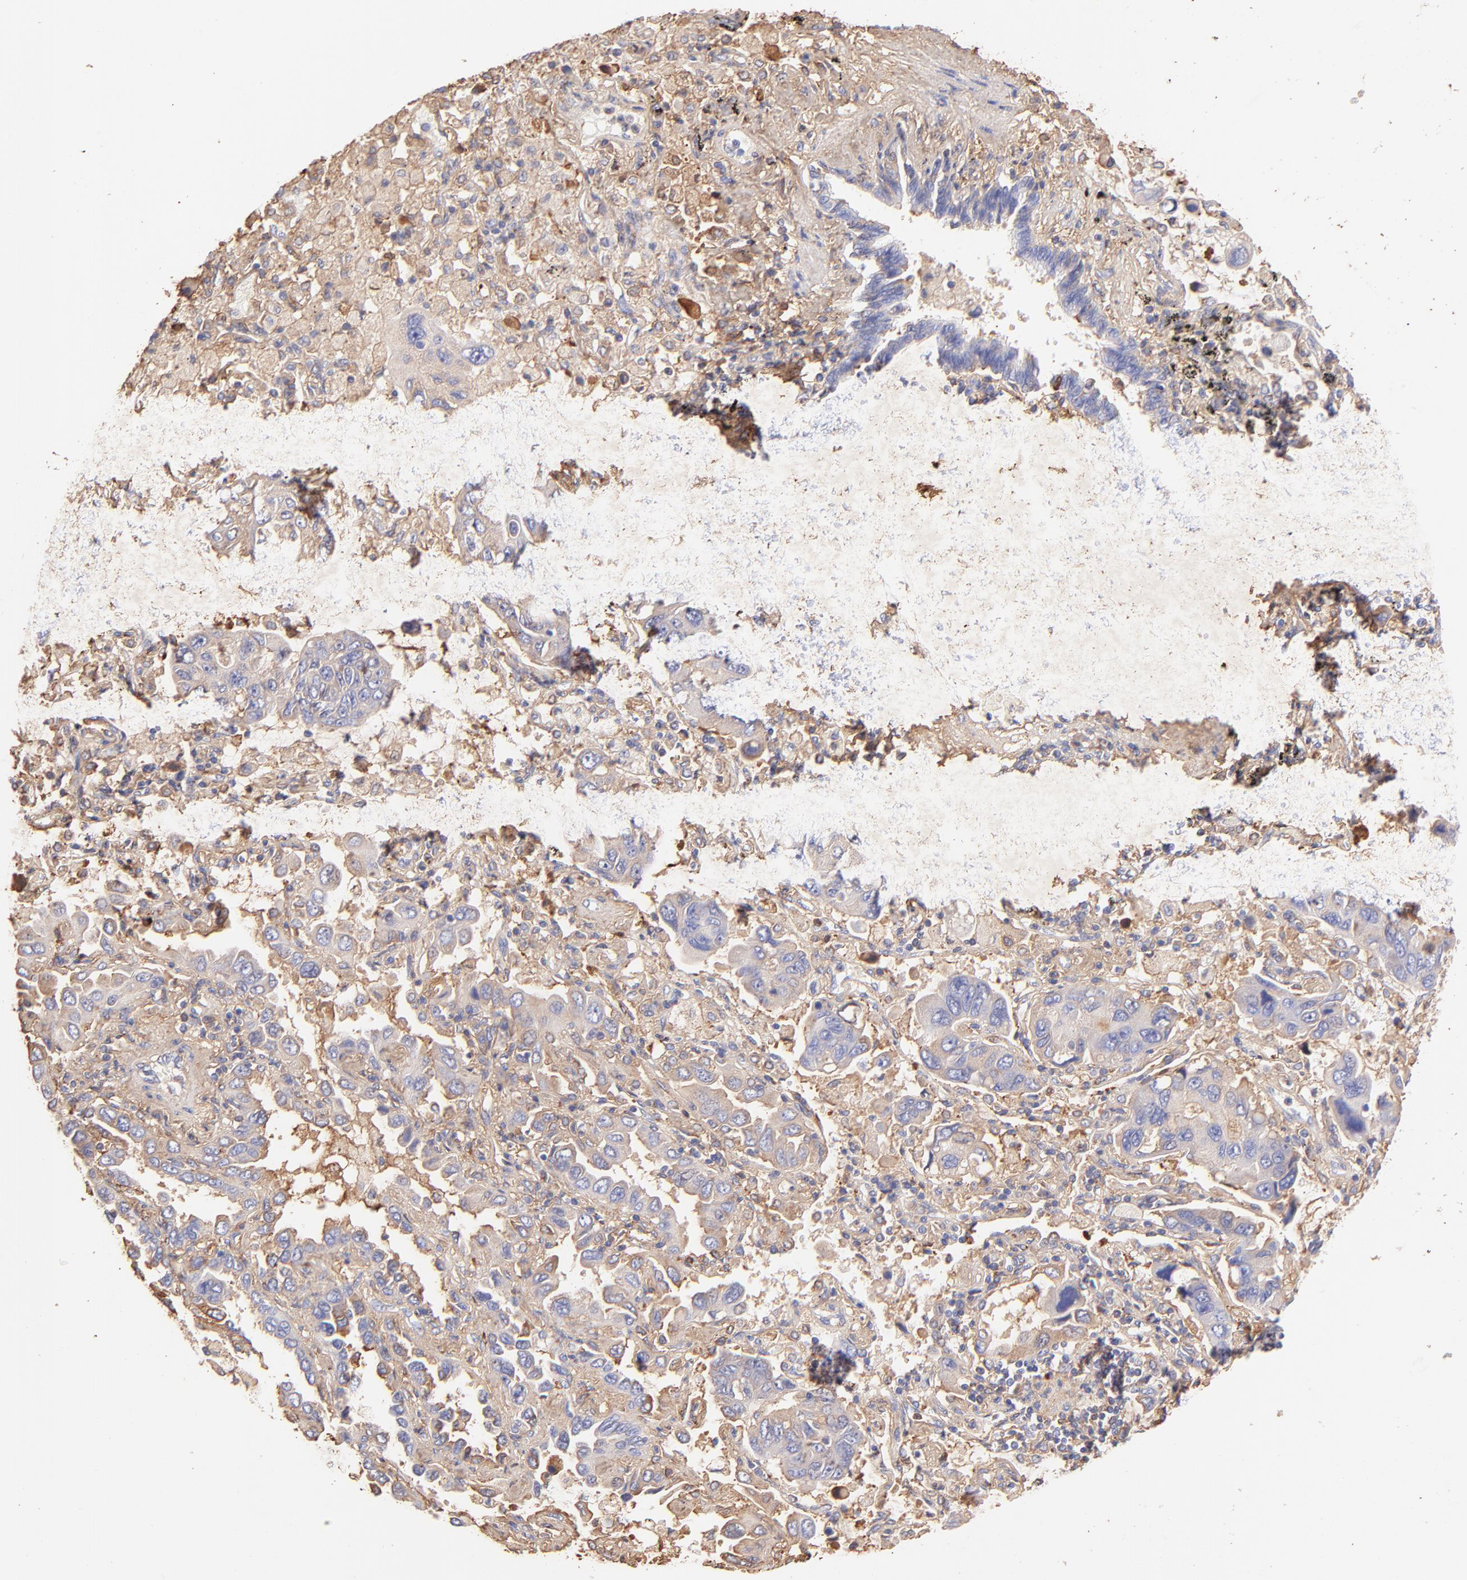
{"staining": {"intensity": "weak", "quantity": ">75%", "location": "cytoplasmic/membranous"}, "tissue": "lung cancer", "cell_type": "Tumor cells", "image_type": "cancer", "snomed": [{"axis": "morphology", "description": "Adenocarcinoma, NOS"}, {"axis": "topography", "description": "Lung"}], "caption": "A brown stain labels weak cytoplasmic/membranous staining of a protein in human lung cancer (adenocarcinoma) tumor cells.", "gene": "BGN", "patient": {"sex": "male", "age": 64}}